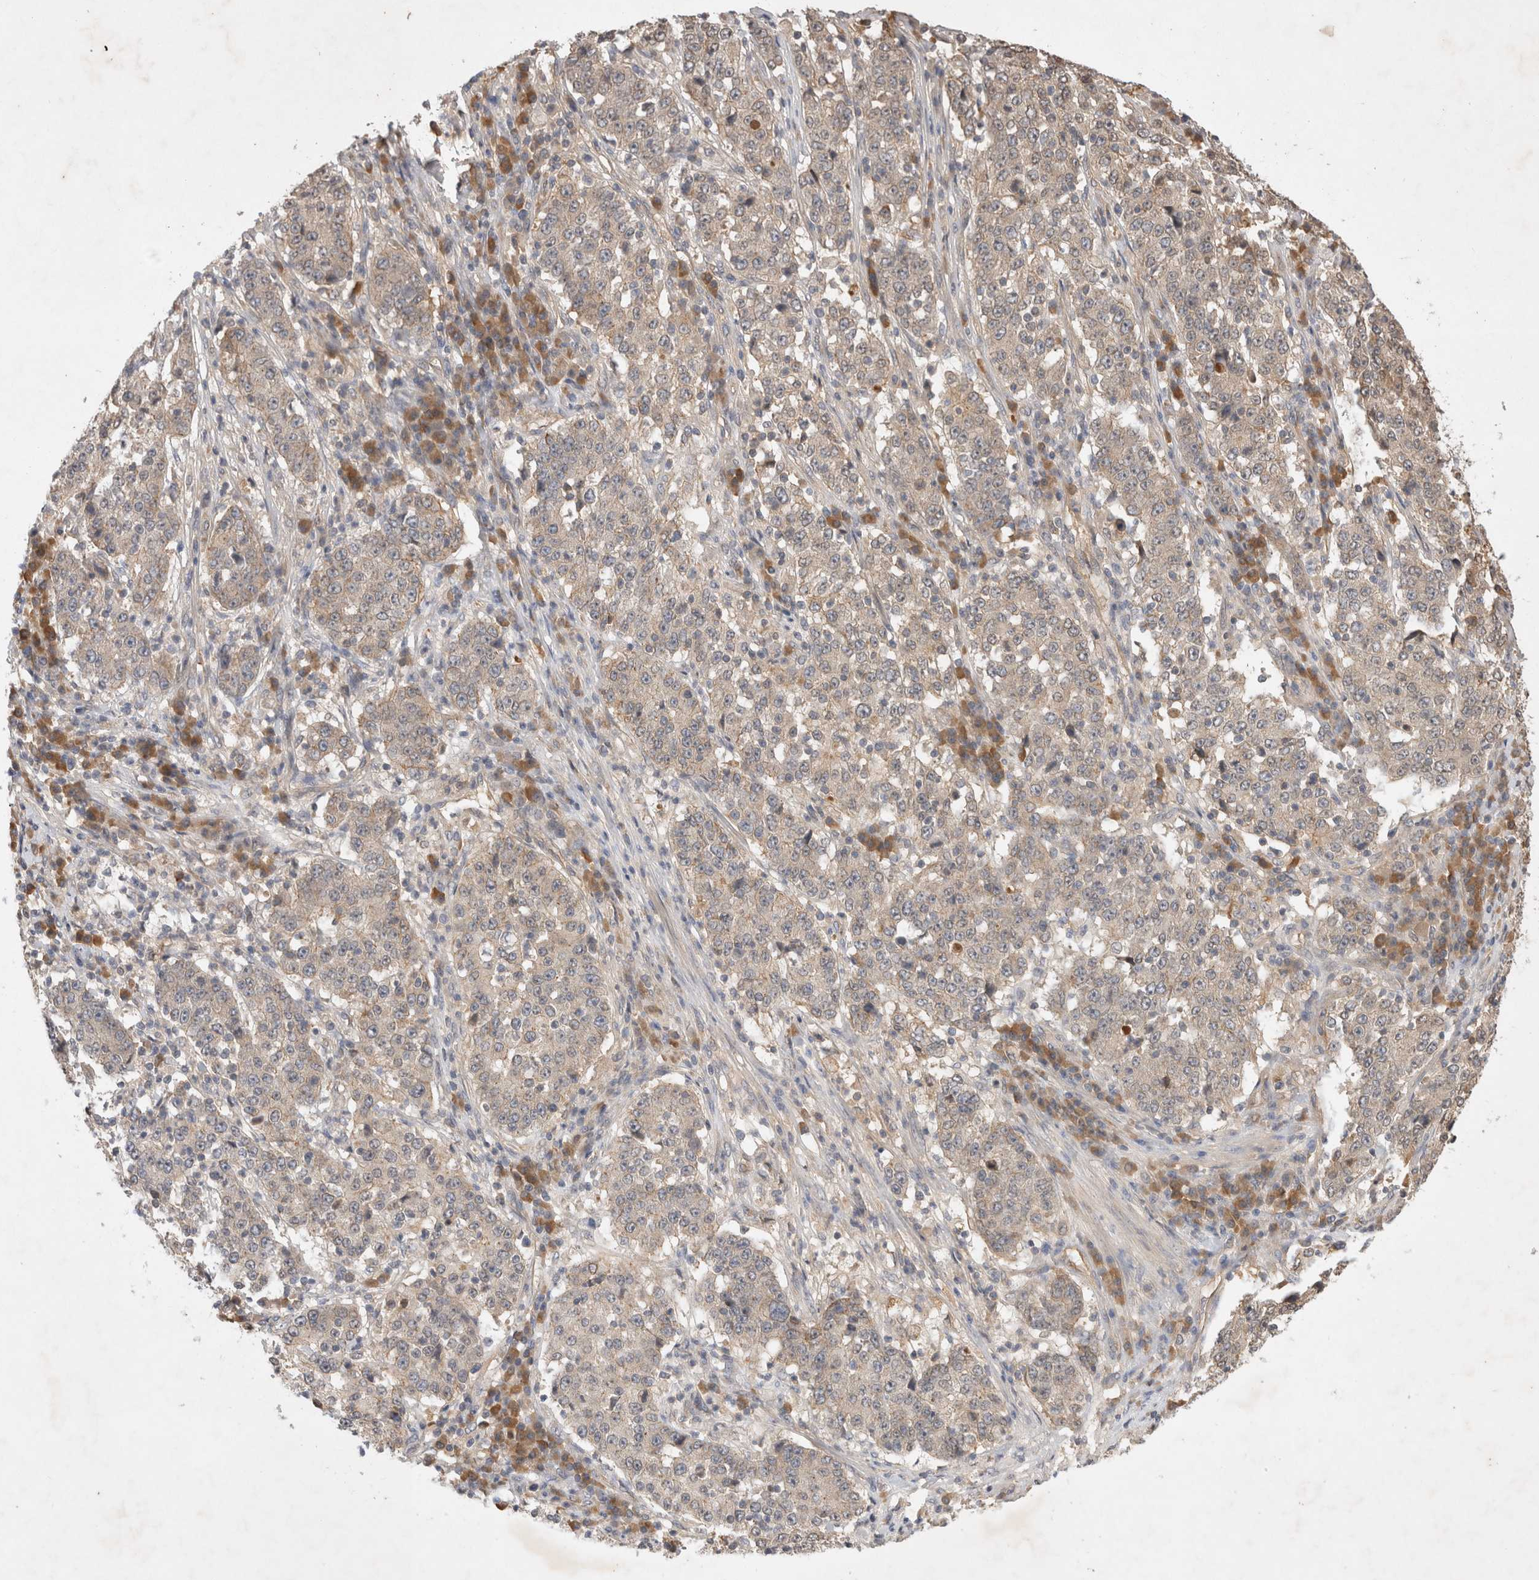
{"staining": {"intensity": "weak", "quantity": "<25%", "location": "cytoplasmic/membranous"}, "tissue": "stomach cancer", "cell_type": "Tumor cells", "image_type": "cancer", "snomed": [{"axis": "morphology", "description": "Adenocarcinoma, NOS"}, {"axis": "topography", "description": "Stomach"}], "caption": "Tumor cells show no significant staining in stomach cancer.", "gene": "YES1", "patient": {"sex": "male", "age": 59}}